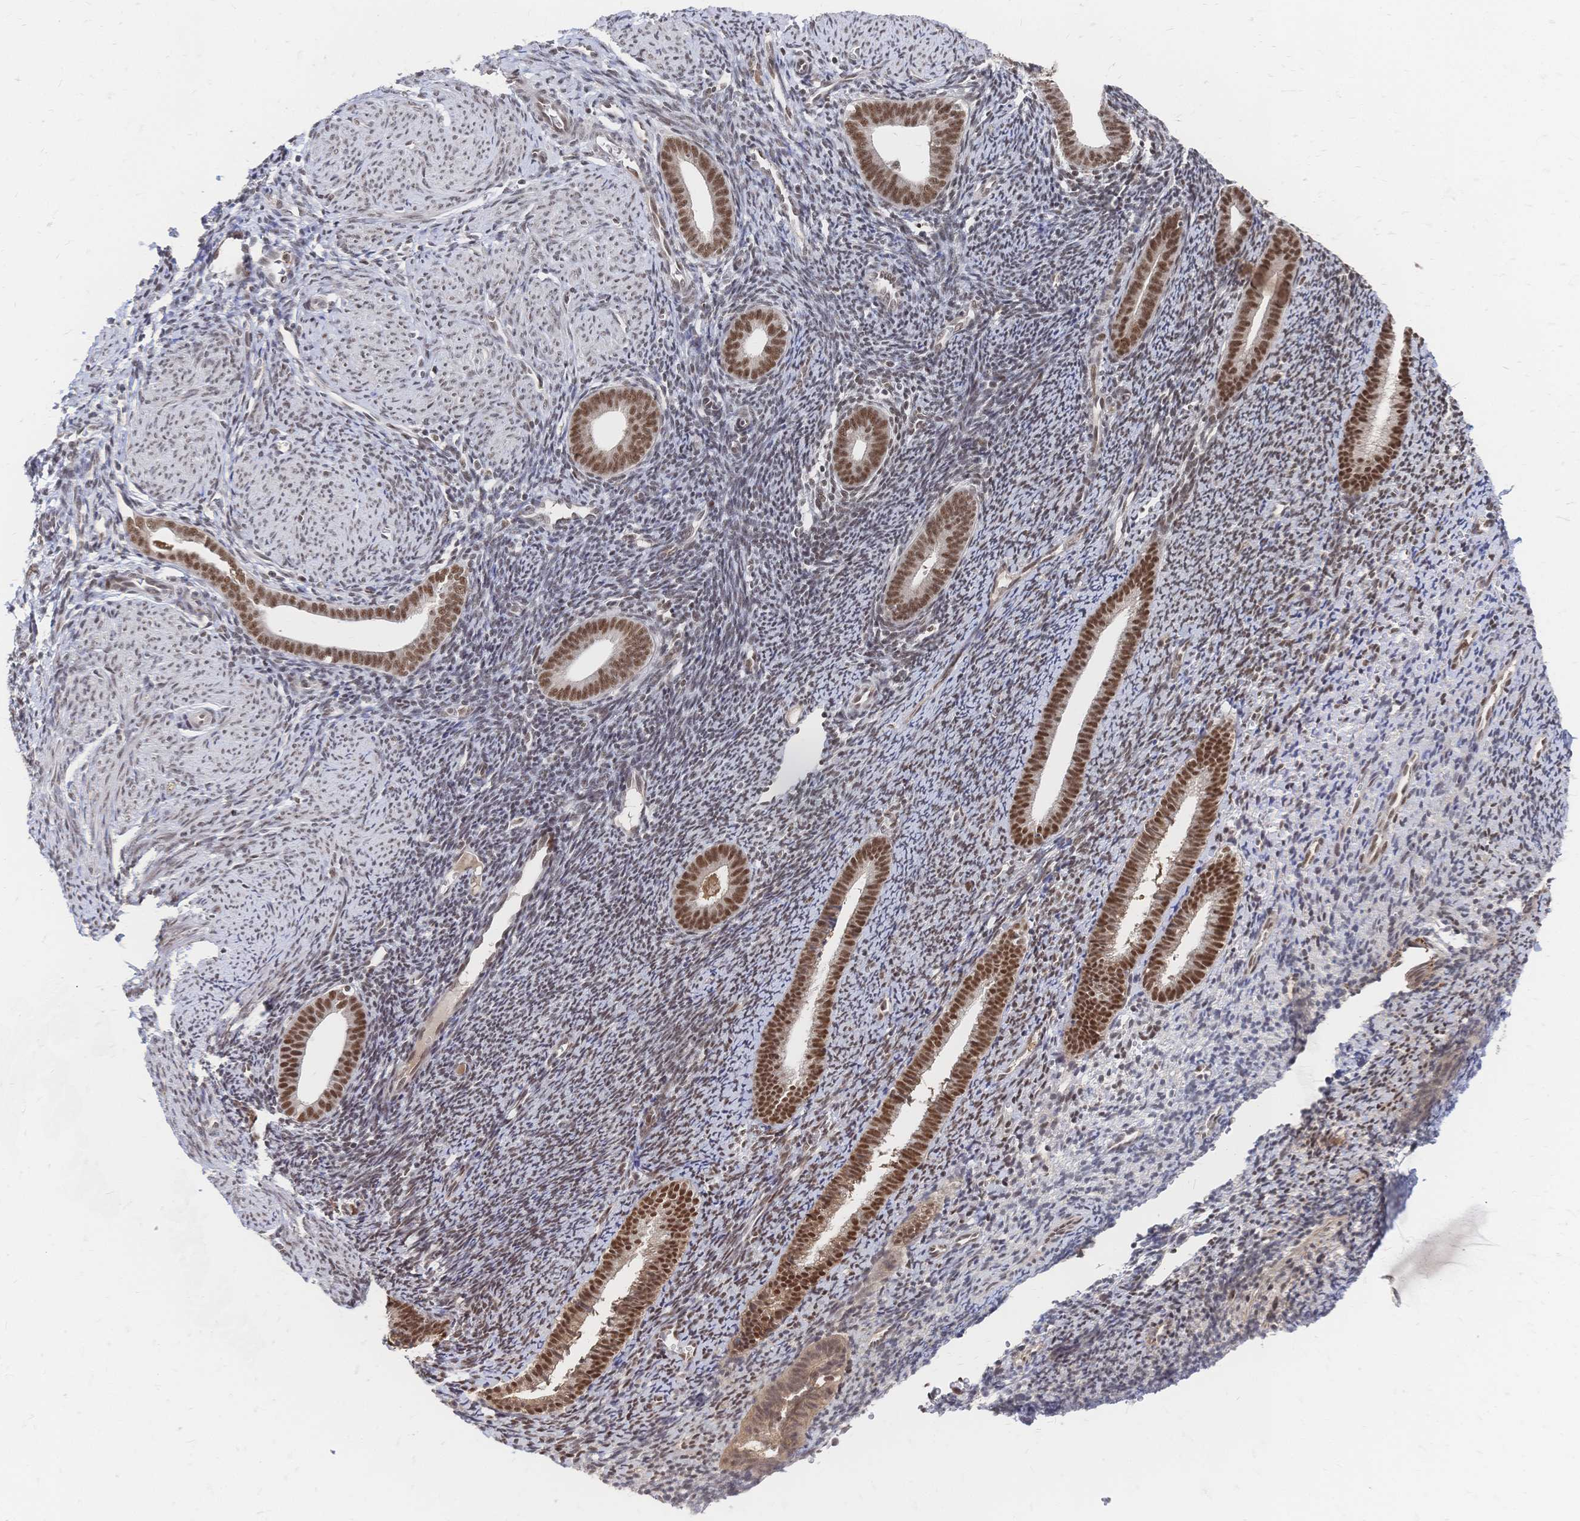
{"staining": {"intensity": "weak", "quantity": "25%-75%", "location": "nuclear"}, "tissue": "endometrium", "cell_type": "Cells in endometrial stroma", "image_type": "normal", "snomed": [{"axis": "morphology", "description": "Normal tissue, NOS"}, {"axis": "topography", "description": "Endometrium"}], "caption": "An IHC histopathology image of normal tissue is shown. Protein staining in brown labels weak nuclear positivity in endometrium within cells in endometrial stroma. Using DAB (brown) and hematoxylin (blue) stains, captured at high magnification using brightfield microscopy.", "gene": "NELFA", "patient": {"sex": "female", "age": 39}}